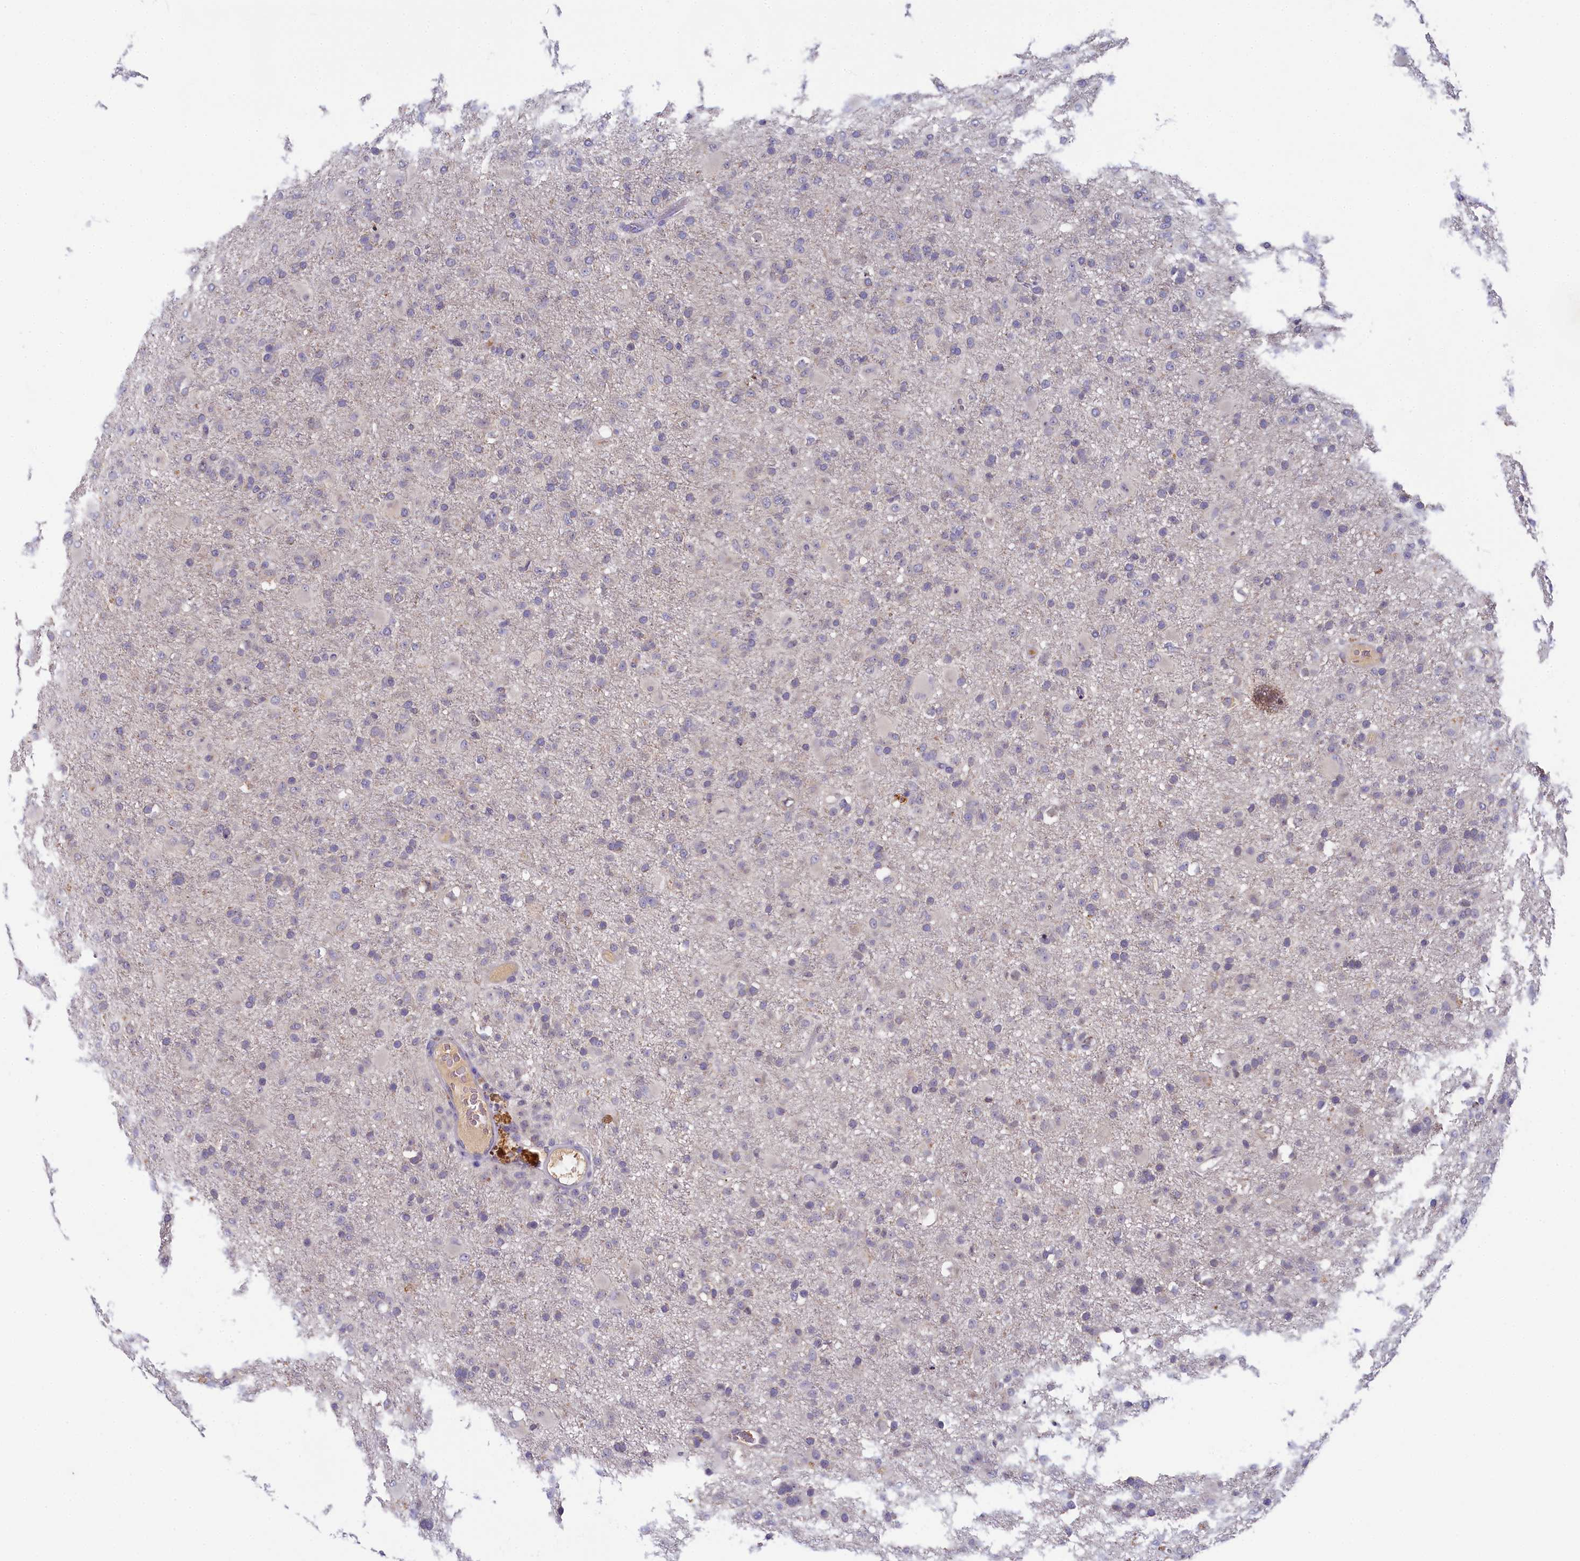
{"staining": {"intensity": "negative", "quantity": "none", "location": "none"}, "tissue": "glioma", "cell_type": "Tumor cells", "image_type": "cancer", "snomed": [{"axis": "morphology", "description": "Glioma, malignant, Low grade"}, {"axis": "topography", "description": "Brain"}], "caption": "IHC micrograph of neoplastic tissue: human glioma stained with DAB (3,3'-diaminobenzidine) exhibits no significant protein expression in tumor cells.", "gene": "SPINK9", "patient": {"sex": "male", "age": 65}}